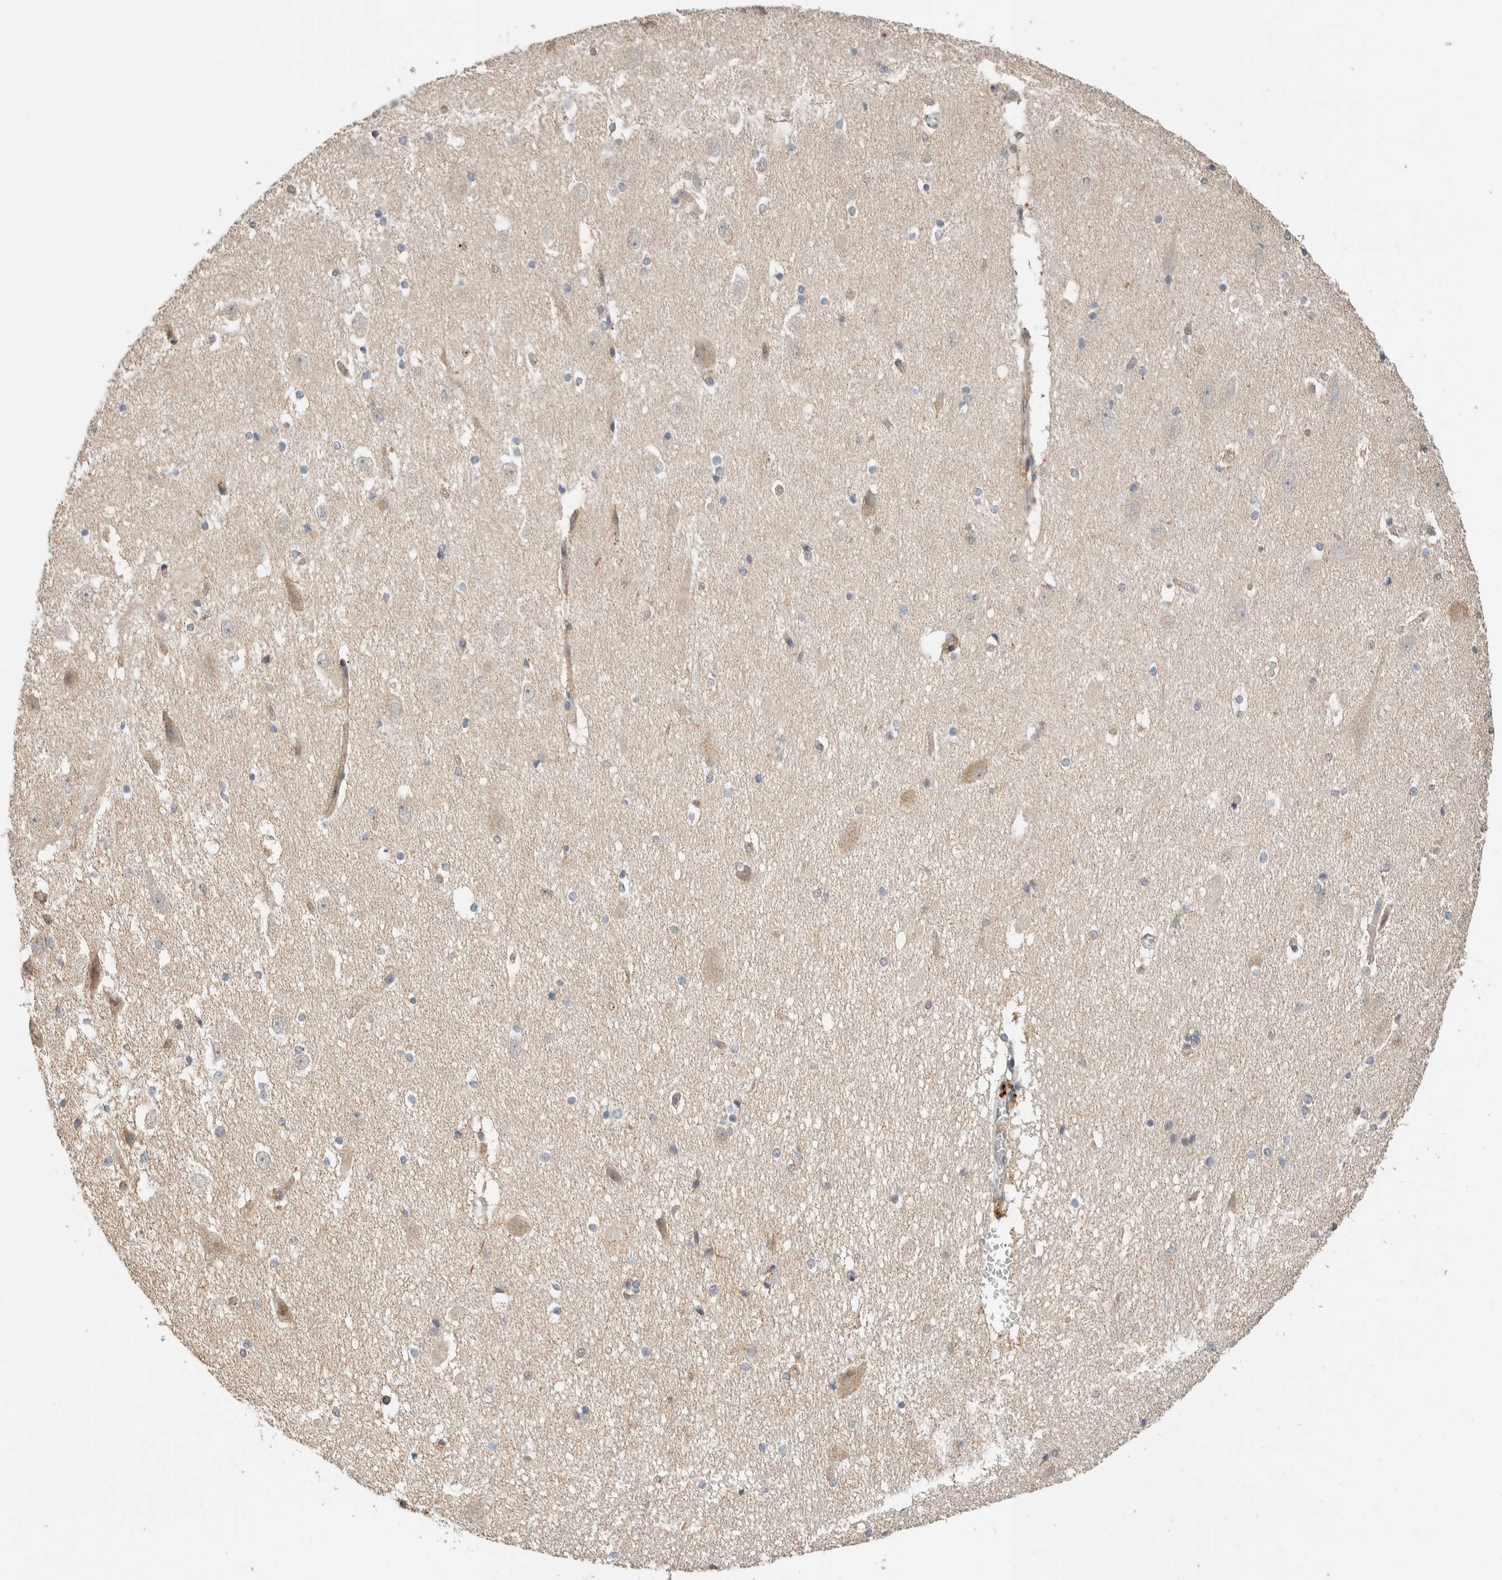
{"staining": {"intensity": "weak", "quantity": "<25%", "location": "cytoplasmic/membranous"}, "tissue": "hippocampus", "cell_type": "Glial cells", "image_type": "normal", "snomed": [{"axis": "morphology", "description": "Normal tissue, NOS"}, {"axis": "topography", "description": "Hippocampus"}], "caption": "Immunohistochemical staining of benign human hippocampus reveals no significant positivity in glial cells. (DAB (3,3'-diaminobenzidine) immunohistochemistry (IHC), high magnification).", "gene": "PDE7B", "patient": {"sex": "female", "age": 19}}